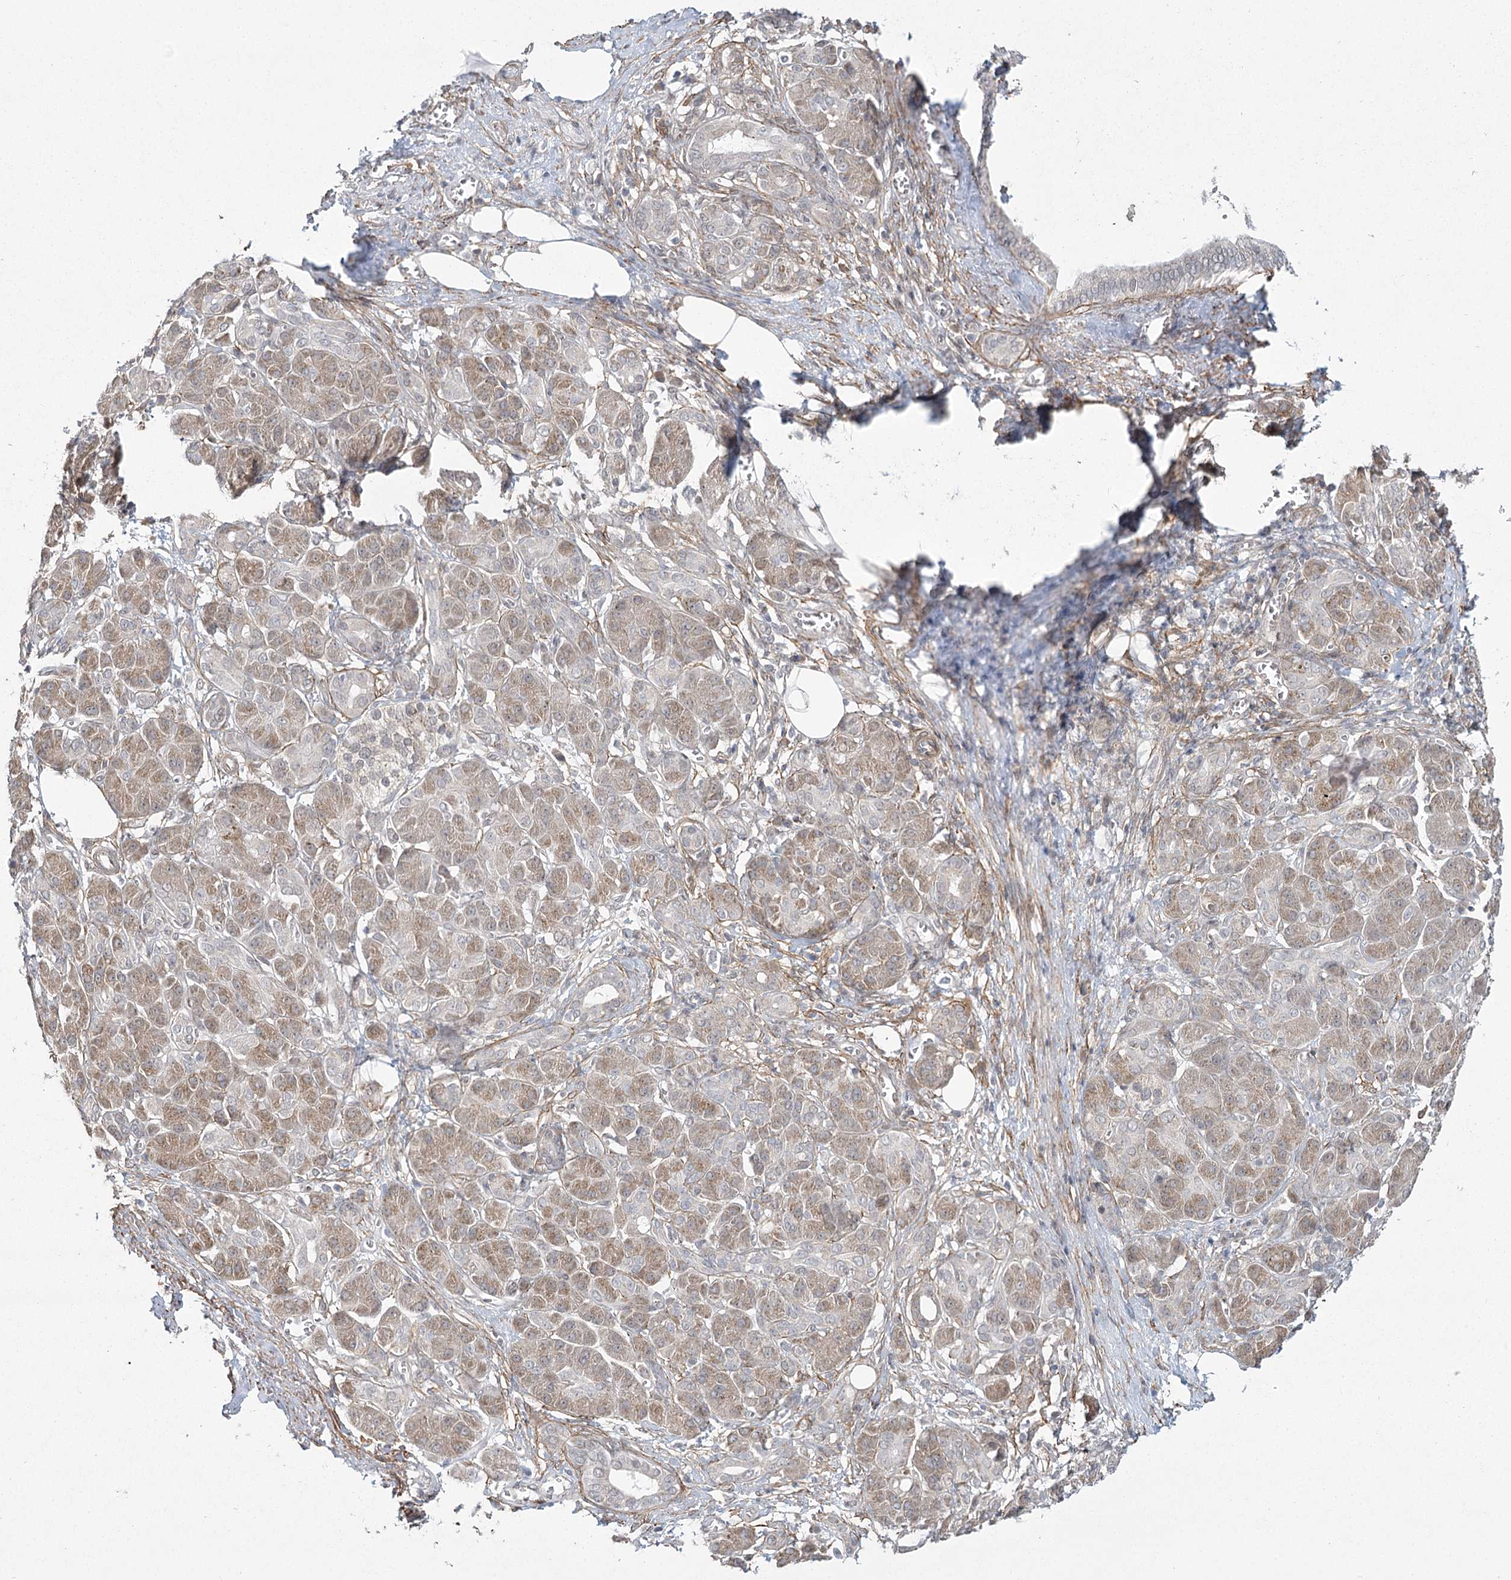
{"staining": {"intensity": "weak", "quantity": "<25%", "location": "cytoplasmic/membranous"}, "tissue": "pancreatic cancer", "cell_type": "Tumor cells", "image_type": "cancer", "snomed": [{"axis": "morphology", "description": "Adenocarcinoma, NOS"}, {"axis": "topography", "description": "Pancreas"}], "caption": "Tumor cells show no significant protein expression in pancreatic cancer. (DAB immunohistochemistry (IHC) with hematoxylin counter stain).", "gene": "MED28", "patient": {"sex": "male", "age": 78}}